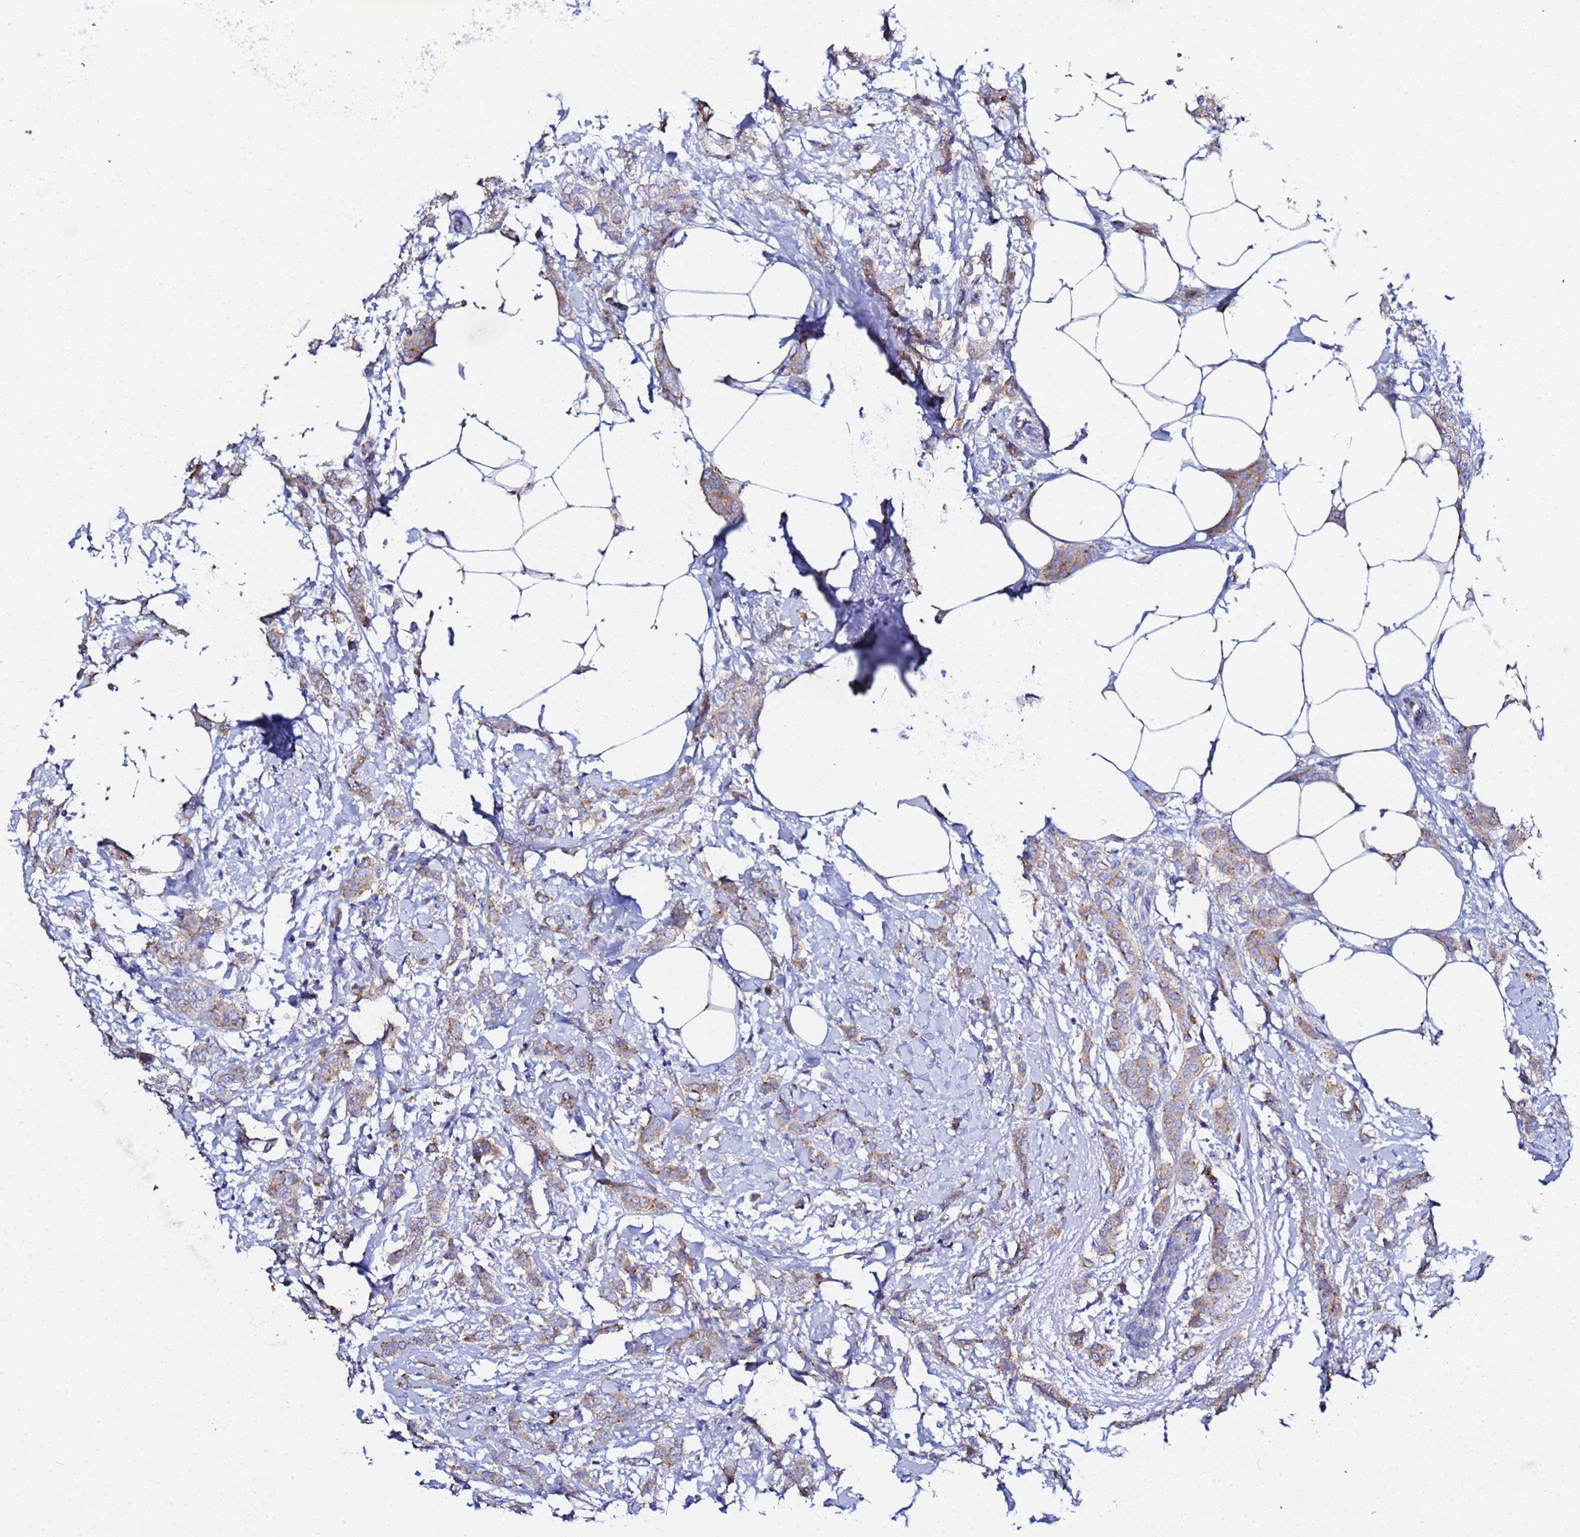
{"staining": {"intensity": "moderate", "quantity": ">75%", "location": "cytoplasmic/membranous"}, "tissue": "breast cancer", "cell_type": "Tumor cells", "image_type": "cancer", "snomed": [{"axis": "morphology", "description": "Duct carcinoma"}, {"axis": "topography", "description": "Breast"}], "caption": "A micrograph showing moderate cytoplasmic/membranous positivity in approximately >75% of tumor cells in intraductal carcinoma (breast), as visualized by brown immunohistochemical staining.", "gene": "VTI1B", "patient": {"sex": "female", "age": 72}}